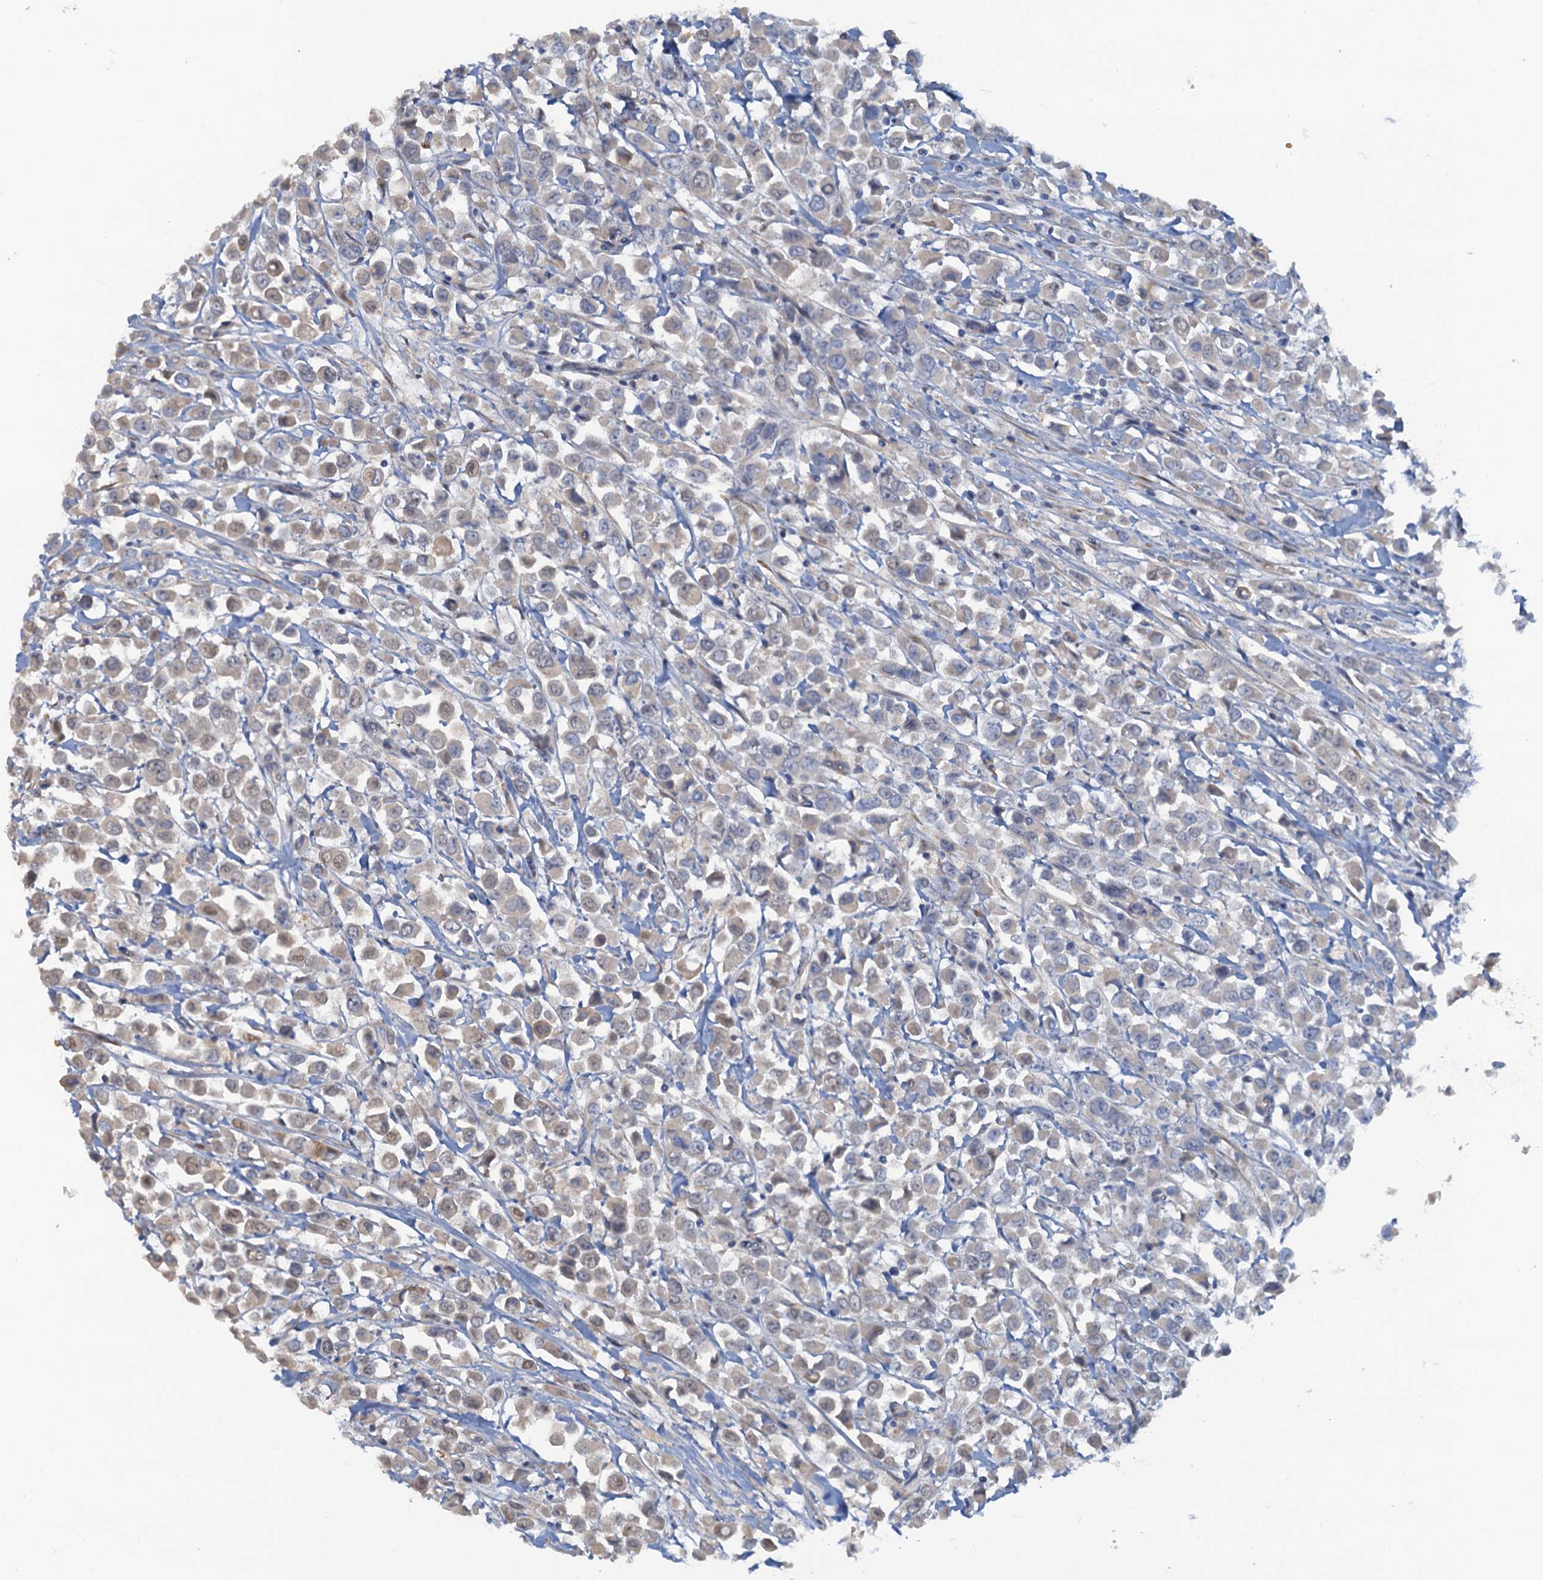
{"staining": {"intensity": "weak", "quantity": "<25%", "location": "cytoplasmic/membranous"}, "tissue": "breast cancer", "cell_type": "Tumor cells", "image_type": "cancer", "snomed": [{"axis": "morphology", "description": "Duct carcinoma"}, {"axis": "topography", "description": "Breast"}], "caption": "DAB immunohistochemical staining of invasive ductal carcinoma (breast) demonstrates no significant expression in tumor cells.", "gene": "MYO16", "patient": {"sex": "female", "age": 61}}